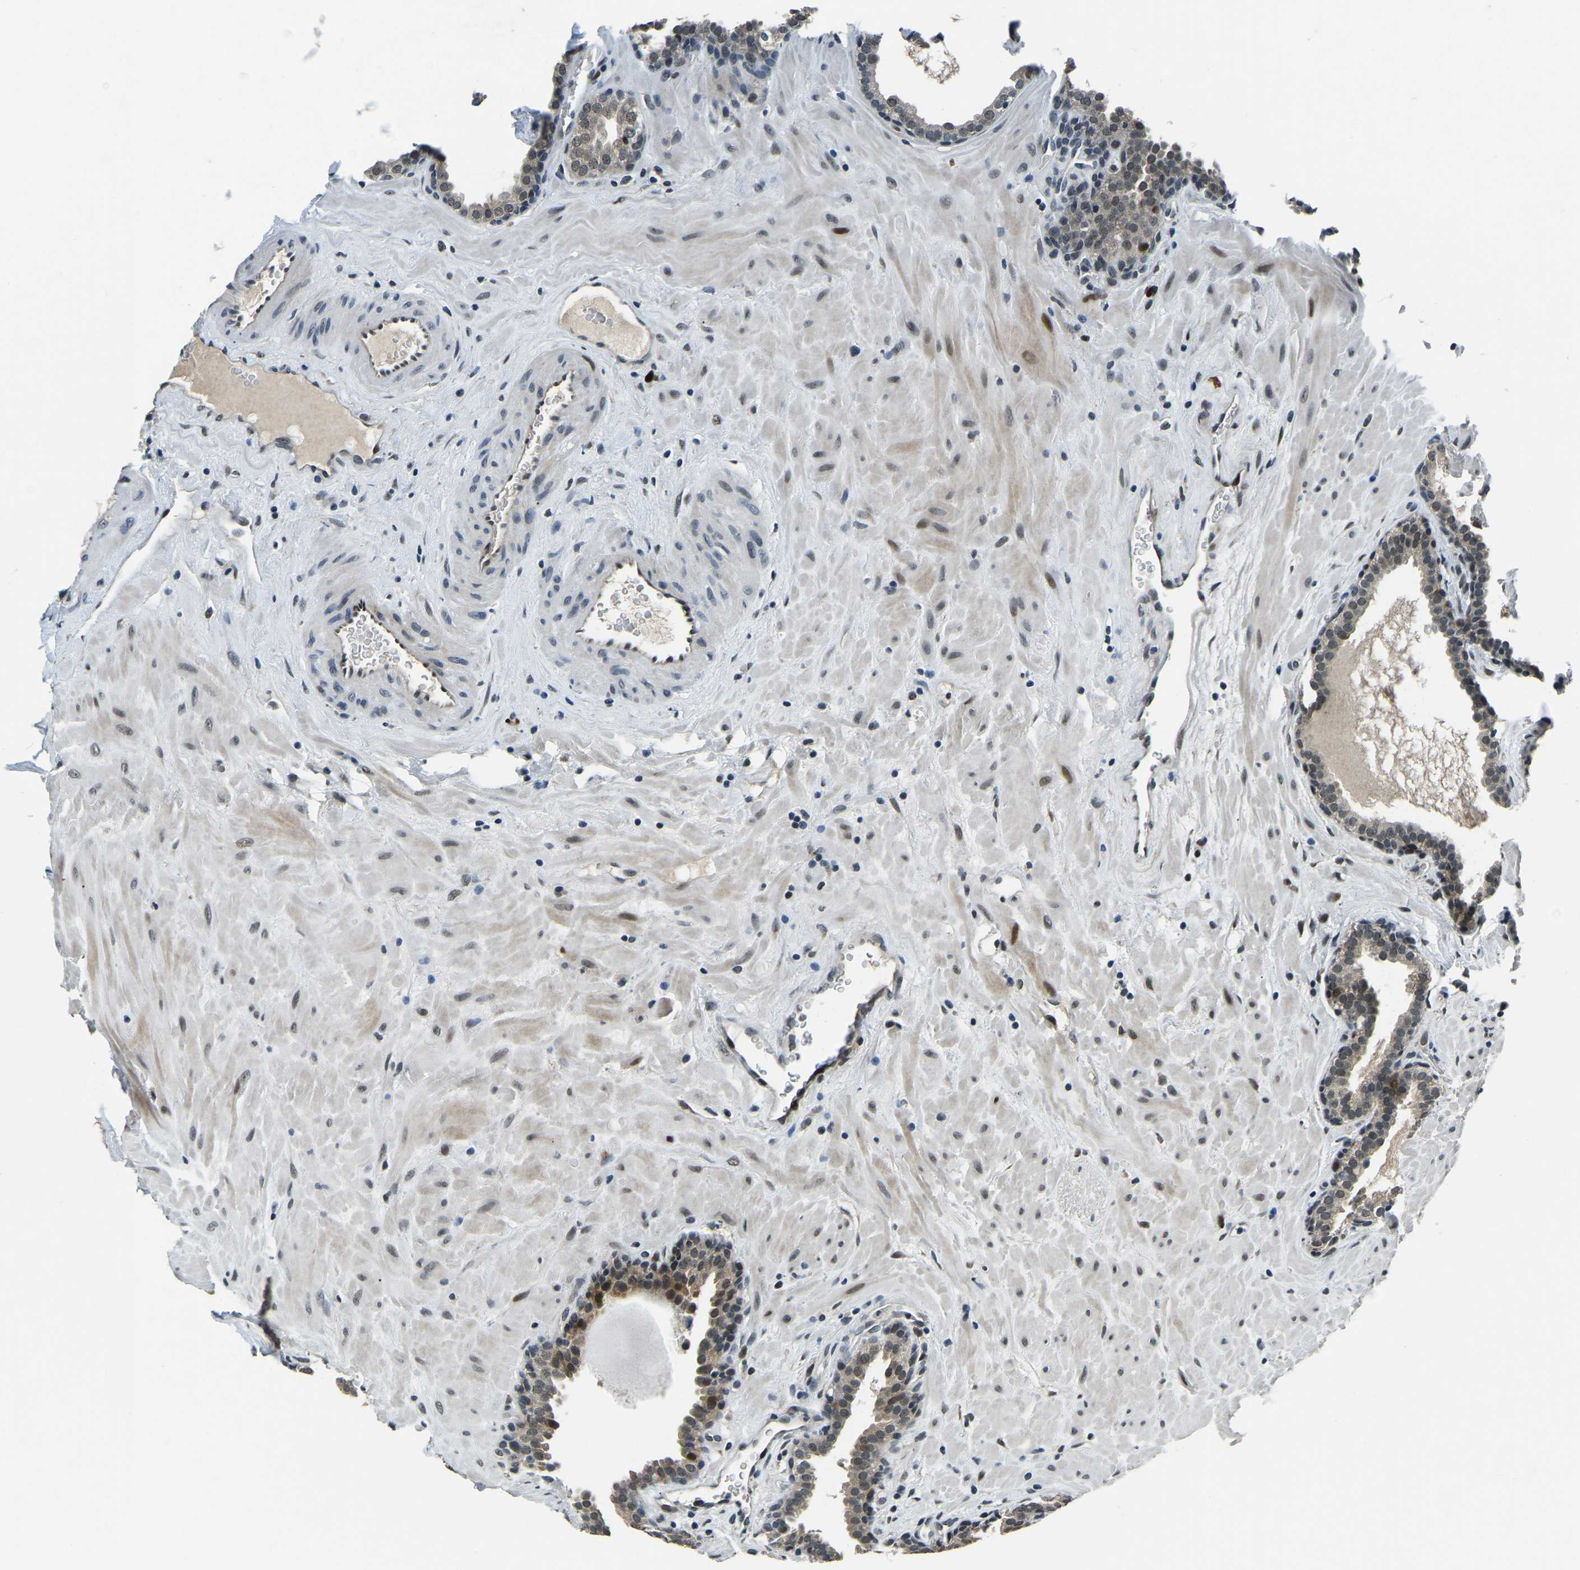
{"staining": {"intensity": "moderate", "quantity": "25%-75%", "location": "cytoplasmic/membranous,nuclear"}, "tissue": "prostate", "cell_type": "Glandular cells", "image_type": "normal", "snomed": [{"axis": "morphology", "description": "Normal tissue, NOS"}, {"axis": "topography", "description": "Prostate"}], "caption": "Immunohistochemical staining of unremarkable prostate demonstrates medium levels of moderate cytoplasmic/membranous,nuclear staining in about 25%-75% of glandular cells.", "gene": "ING2", "patient": {"sex": "male", "age": 51}}